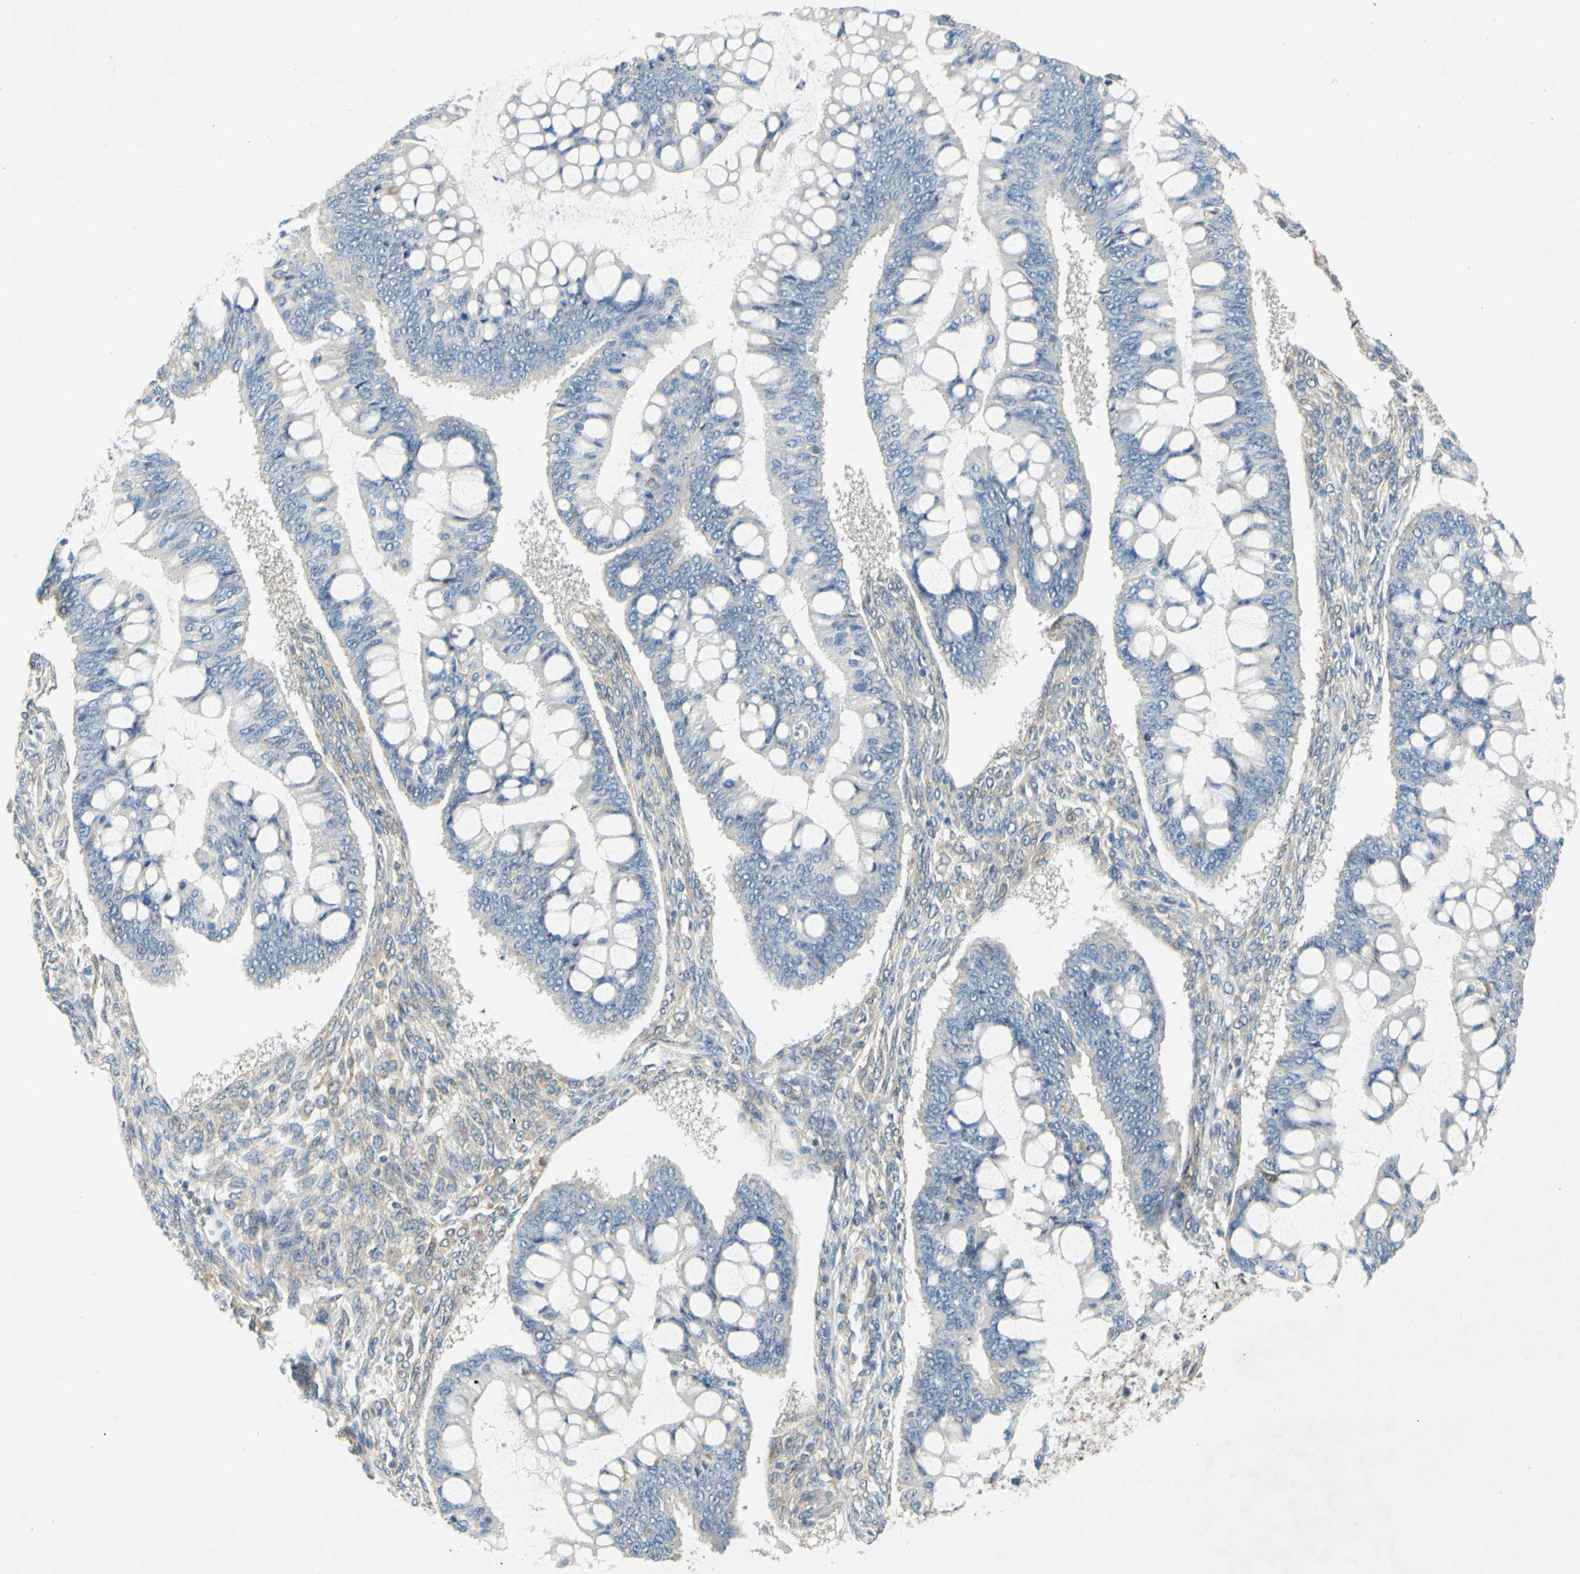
{"staining": {"intensity": "negative", "quantity": "none", "location": "none"}, "tissue": "ovarian cancer", "cell_type": "Tumor cells", "image_type": "cancer", "snomed": [{"axis": "morphology", "description": "Cystadenocarcinoma, mucinous, NOS"}, {"axis": "topography", "description": "Ovary"}], "caption": "A histopathology image of ovarian cancer stained for a protein demonstrates no brown staining in tumor cells.", "gene": "WIPI1", "patient": {"sex": "female", "age": 73}}